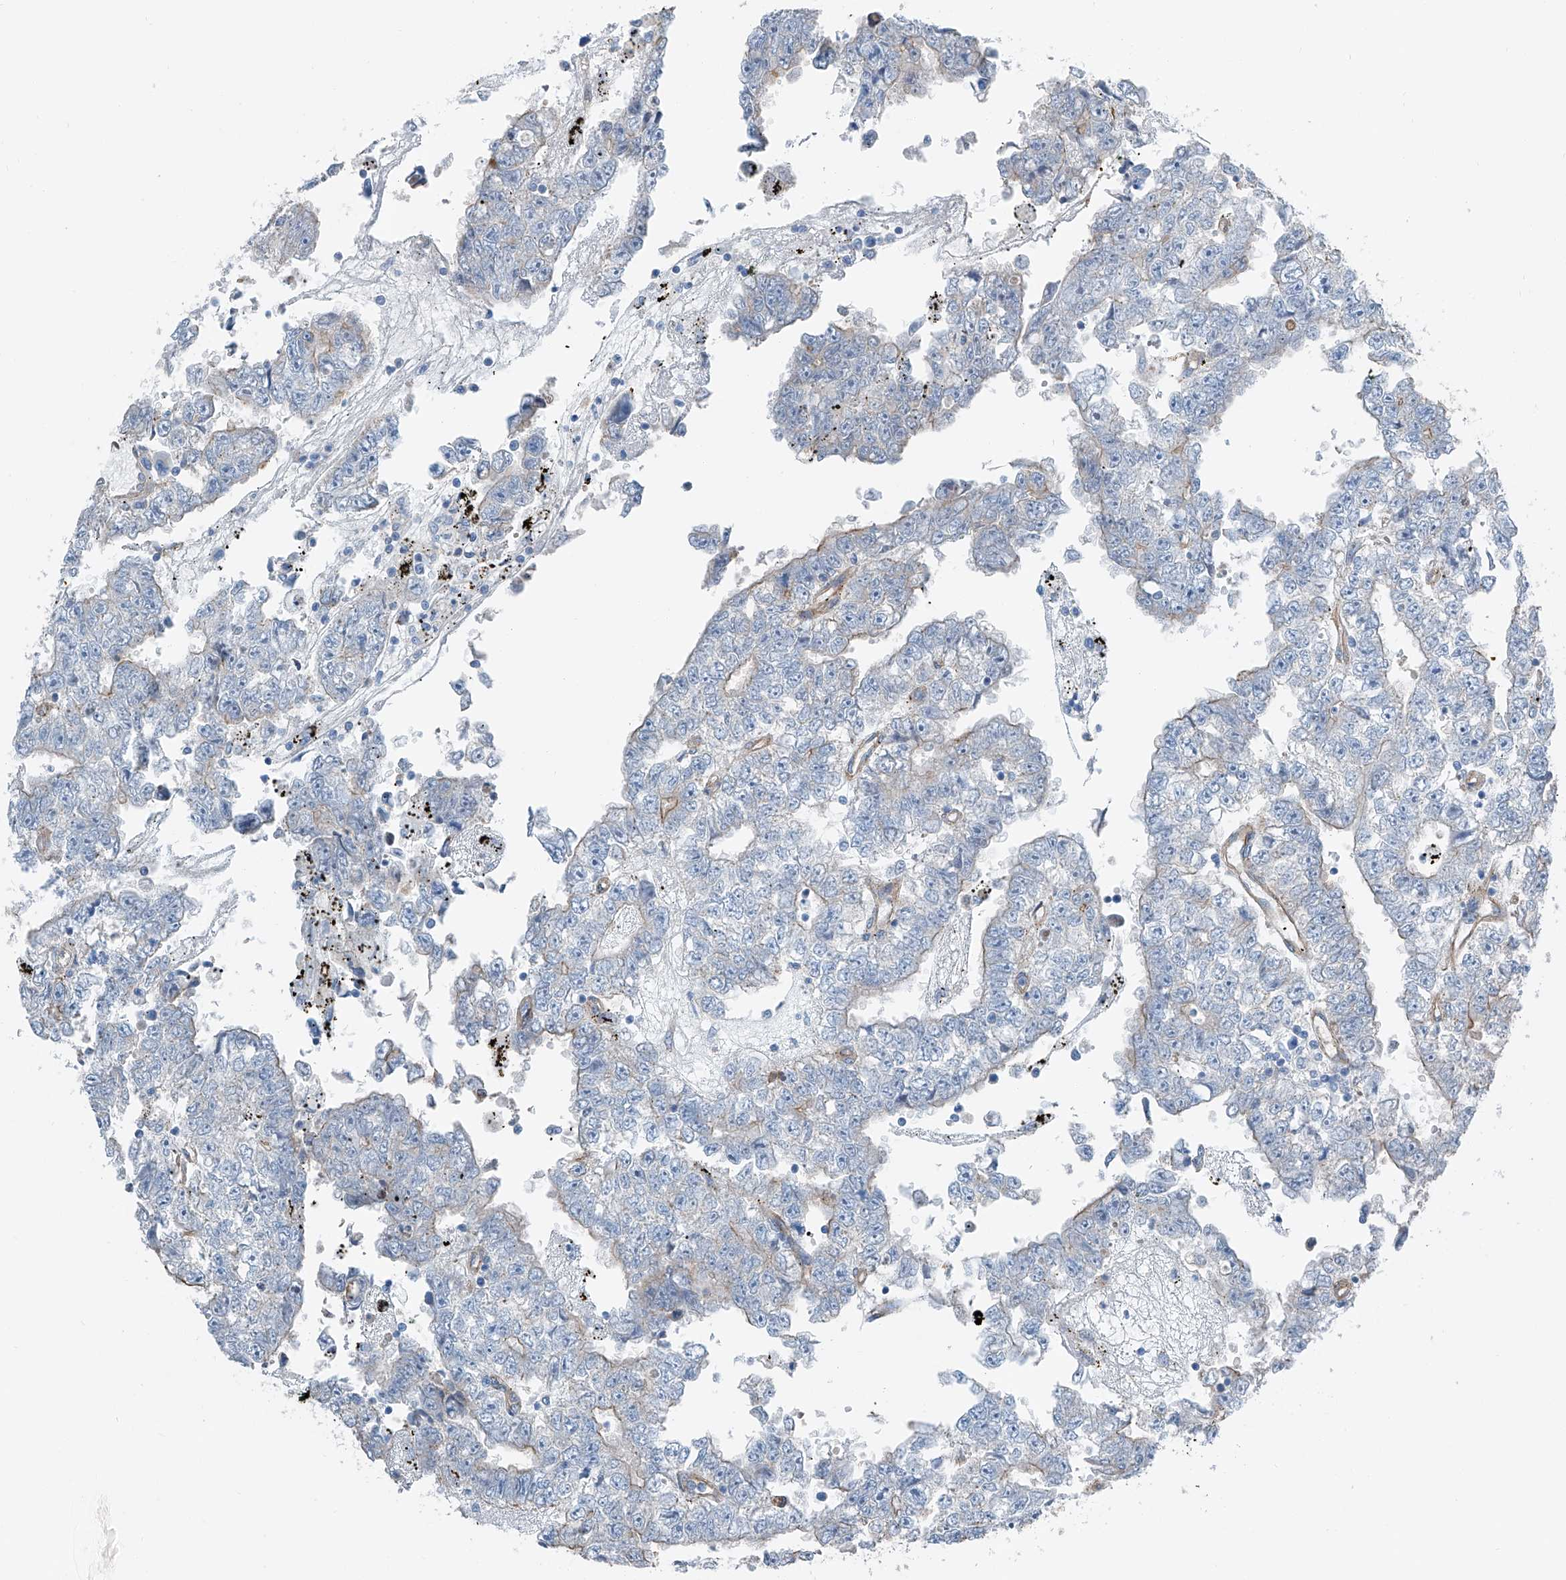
{"staining": {"intensity": "weak", "quantity": "<25%", "location": "cytoplasmic/membranous"}, "tissue": "testis cancer", "cell_type": "Tumor cells", "image_type": "cancer", "snomed": [{"axis": "morphology", "description": "Carcinoma, Embryonal, NOS"}, {"axis": "topography", "description": "Testis"}], "caption": "An immunohistochemistry (IHC) micrograph of testis cancer (embryonal carcinoma) is shown. There is no staining in tumor cells of testis cancer (embryonal carcinoma).", "gene": "THEMIS2", "patient": {"sex": "male", "age": 25}}